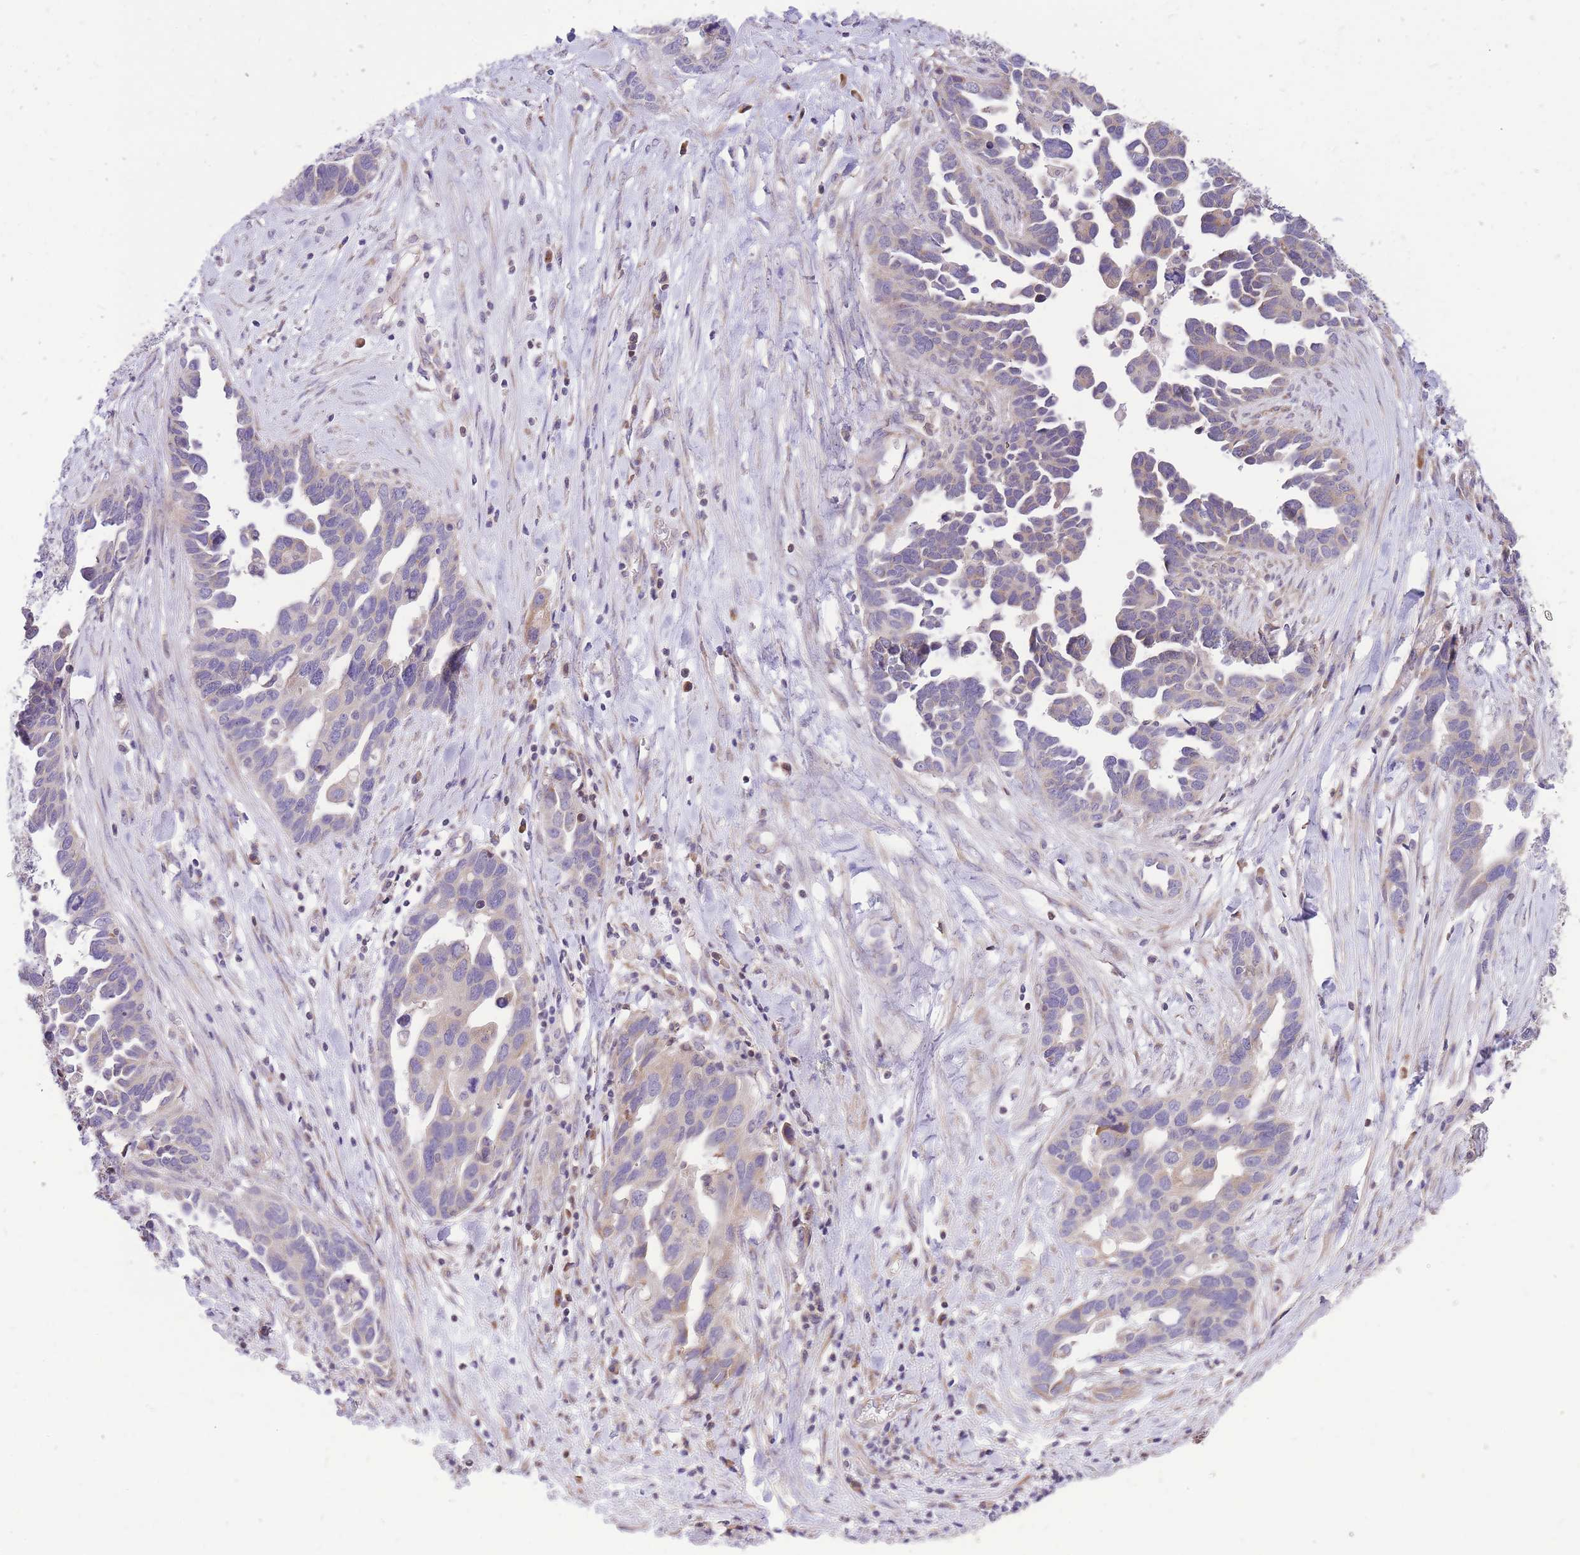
{"staining": {"intensity": "negative", "quantity": "none", "location": "none"}, "tissue": "ovarian cancer", "cell_type": "Tumor cells", "image_type": "cancer", "snomed": [{"axis": "morphology", "description": "Cystadenocarcinoma, serous, NOS"}, {"axis": "topography", "description": "Ovary"}], "caption": "The photomicrograph displays no significant expression in tumor cells of ovarian serous cystadenocarcinoma. (DAB IHC with hematoxylin counter stain).", "gene": "TOPAZ1", "patient": {"sex": "female", "age": 54}}